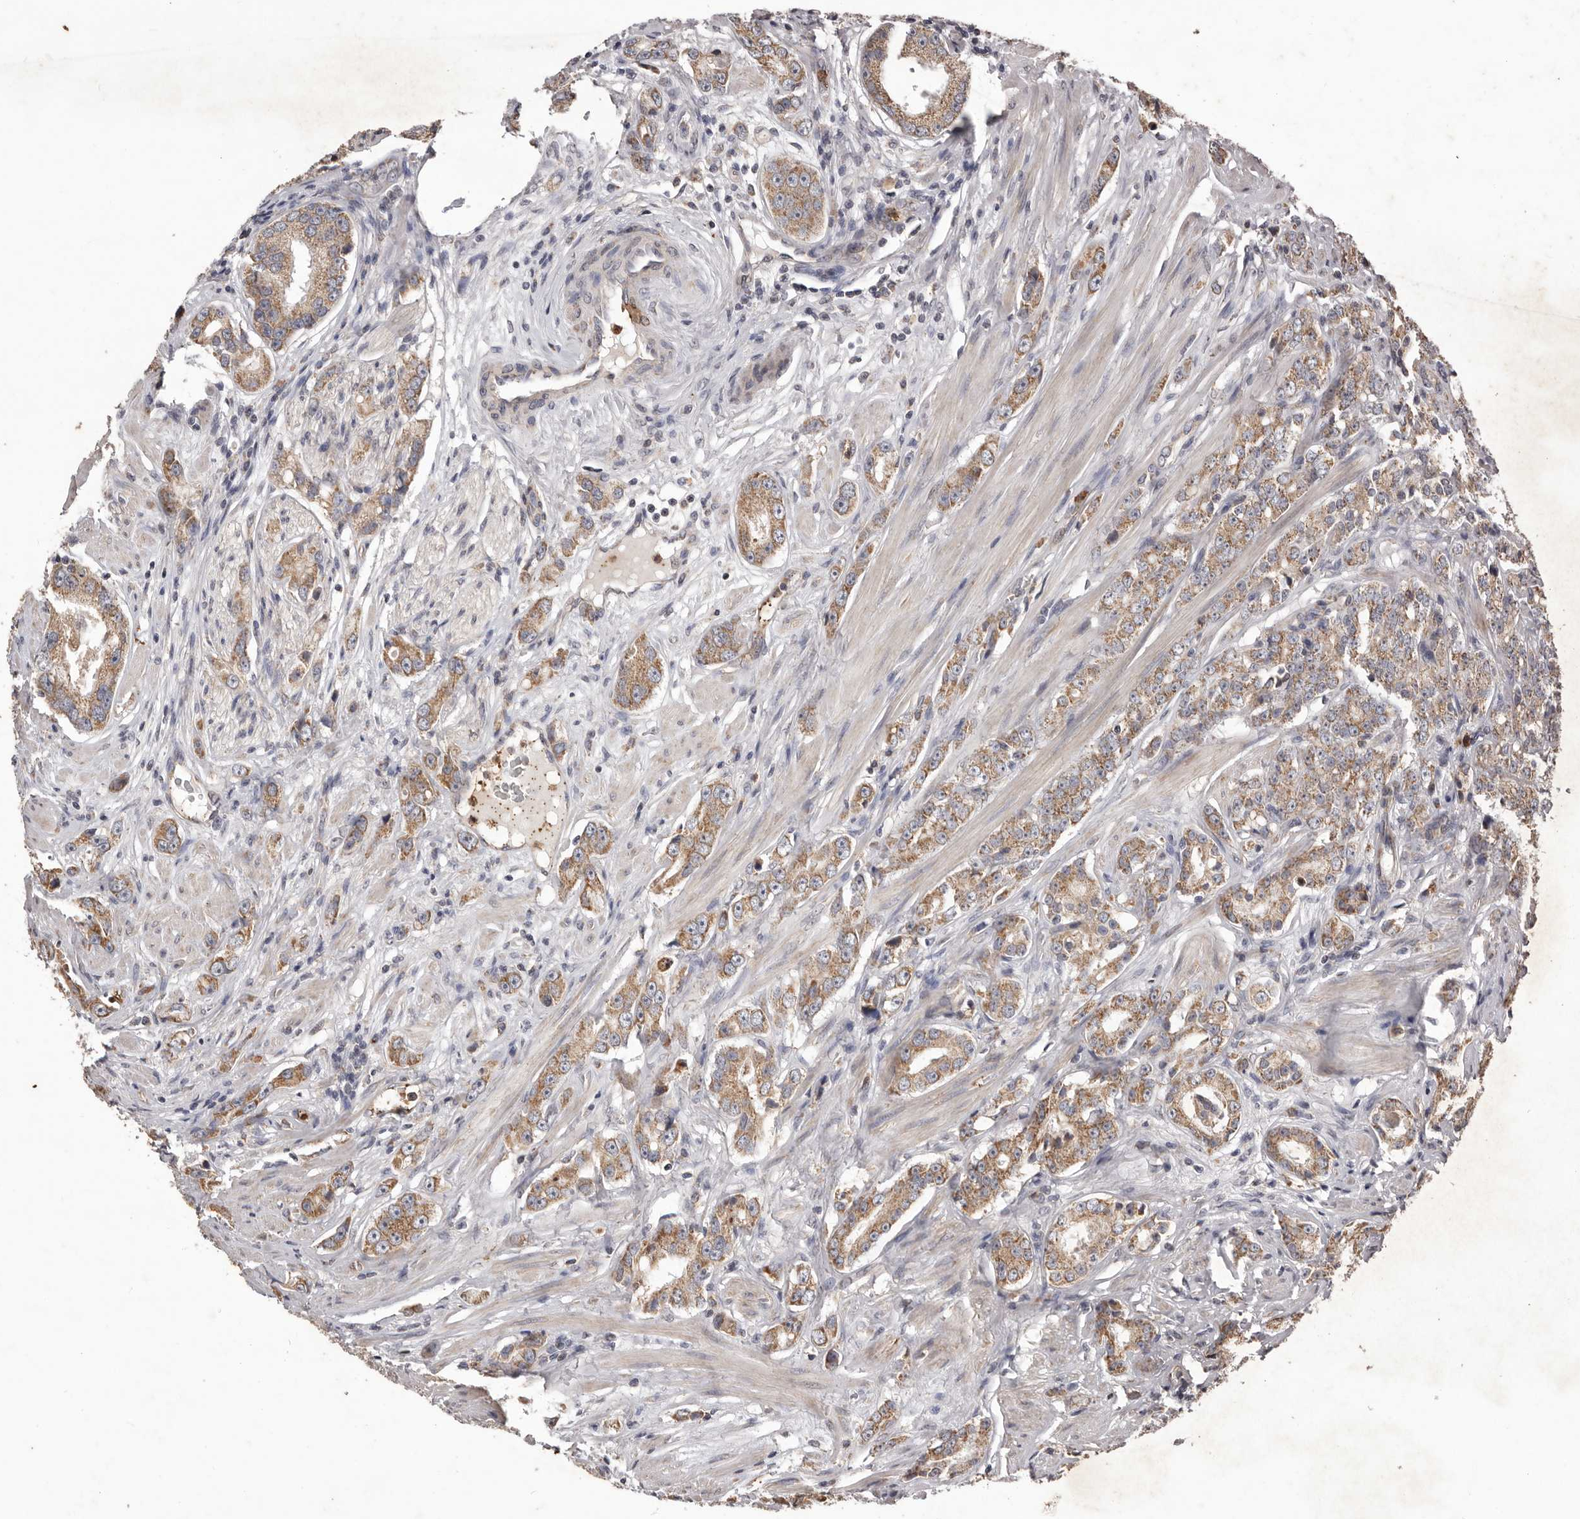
{"staining": {"intensity": "moderate", "quantity": ">75%", "location": "cytoplasmic/membranous"}, "tissue": "prostate cancer", "cell_type": "Tumor cells", "image_type": "cancer", "snomed": [{"axis": "morphology", "description": "Adenocarcinoma, Medium grade"}, {"axis": "topography", "description": "Prostate"}], "caption": "Protein expression by immunohistochemistry exhibits moderate cytoplasmic/membranous expression in approximately >75% of tumor cells in adenocarcinoma (medium-grade) (prostate).", "gene": "CXCL14", "patient": {"sex": "male", "age": 53}}